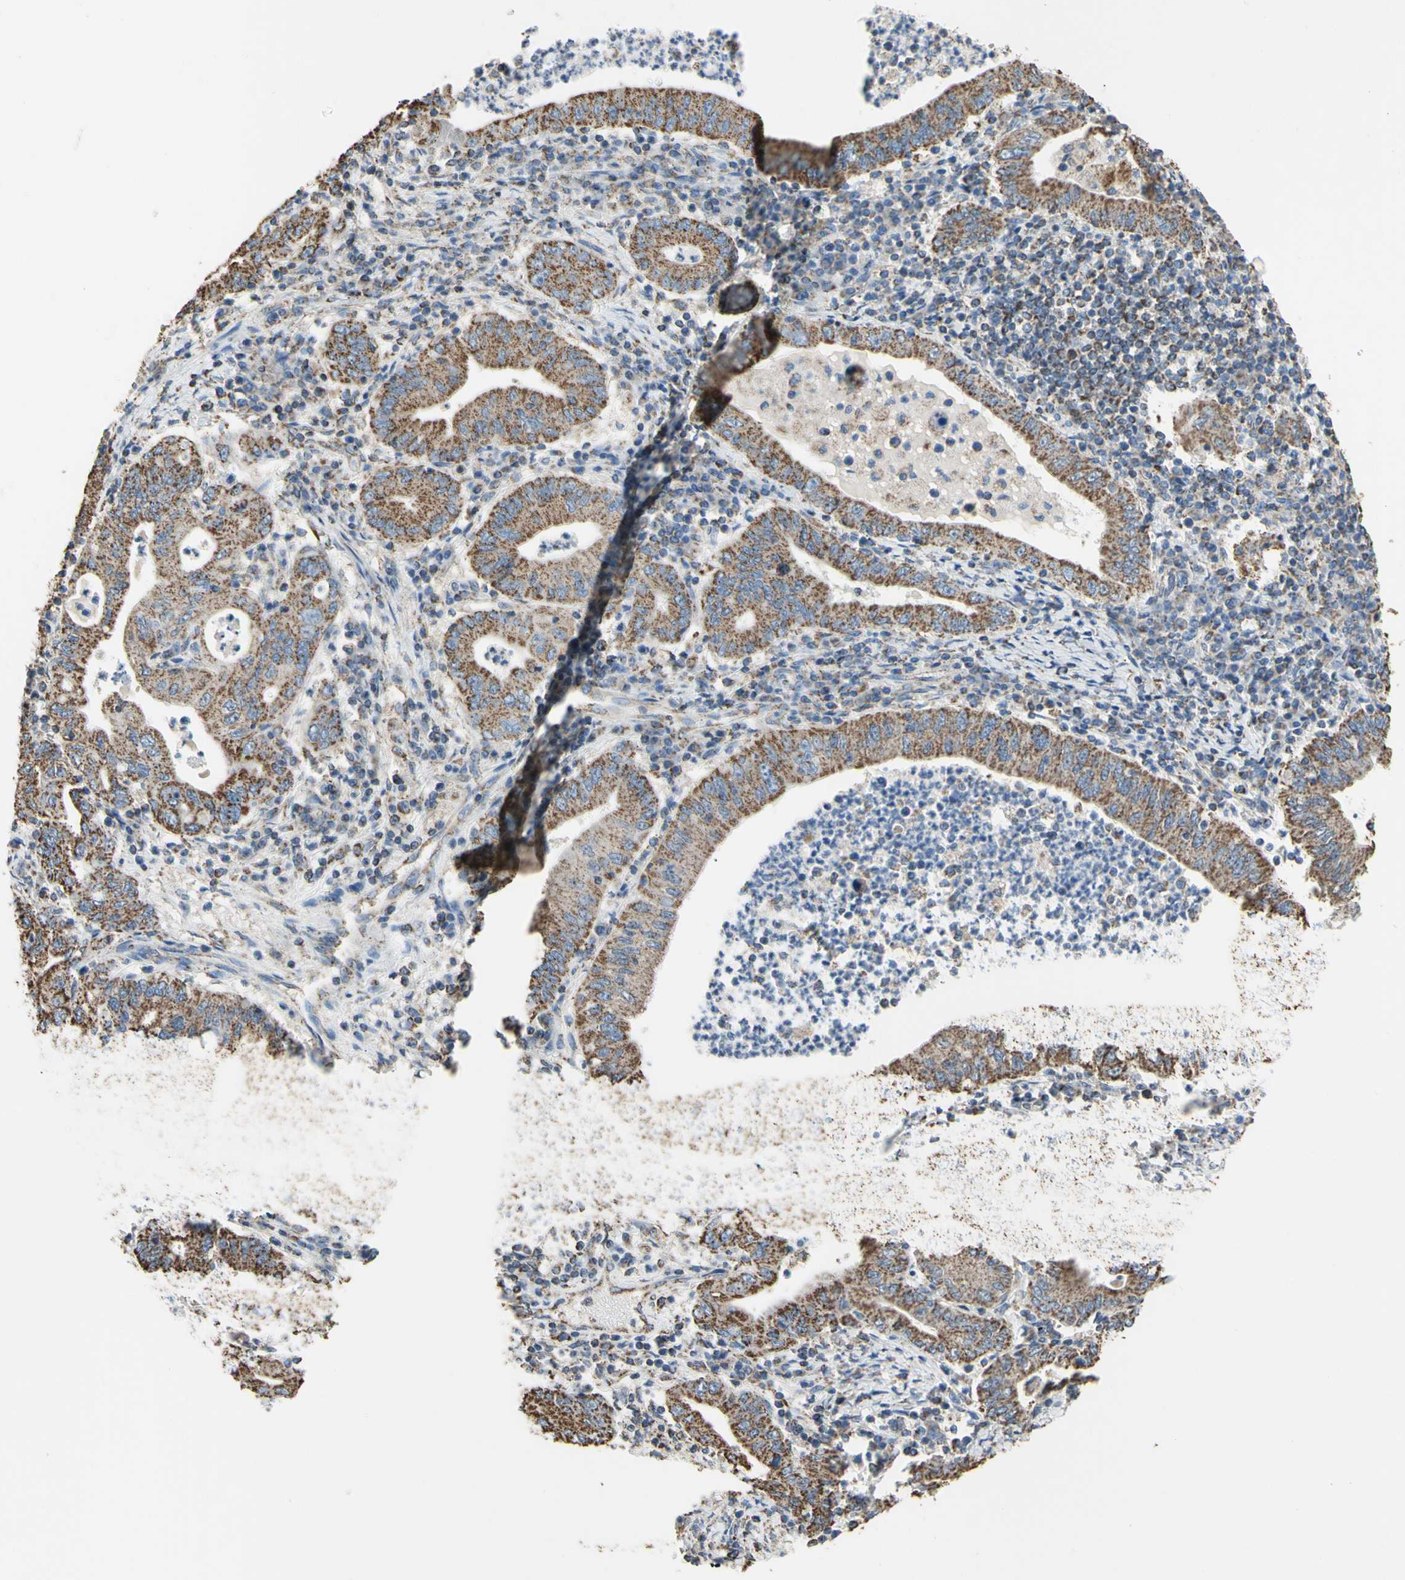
{"staining": {"intensity": "moderate", "quantity": ">75%", "location": "cytoplasmic/membranous"}, "tissue": "stomach cancer", "cell_type": "Tumor cells", "image_type": "cancer", "snomed": [{"axis": "morphology", "description": "Normal tissue, NOS"}, {"axis": "morphology", "description": "Adenocarcinoma, NOS"}, {"axis": "topography", "description": "Esophagus"}, {"axis": "topography", "description": "Stomach, upper"}, {"axis": "topography", "description": "Peripheral nerve tissue"}], "caption": "Immunohistochemical staining of human stomach cancer shows medium levels of moderate cytoplasmic/membranous expression in approximately >75% of tumor cells.", "gene": "CMKLR2", "patient": {"sex": "male", "age": 62}}